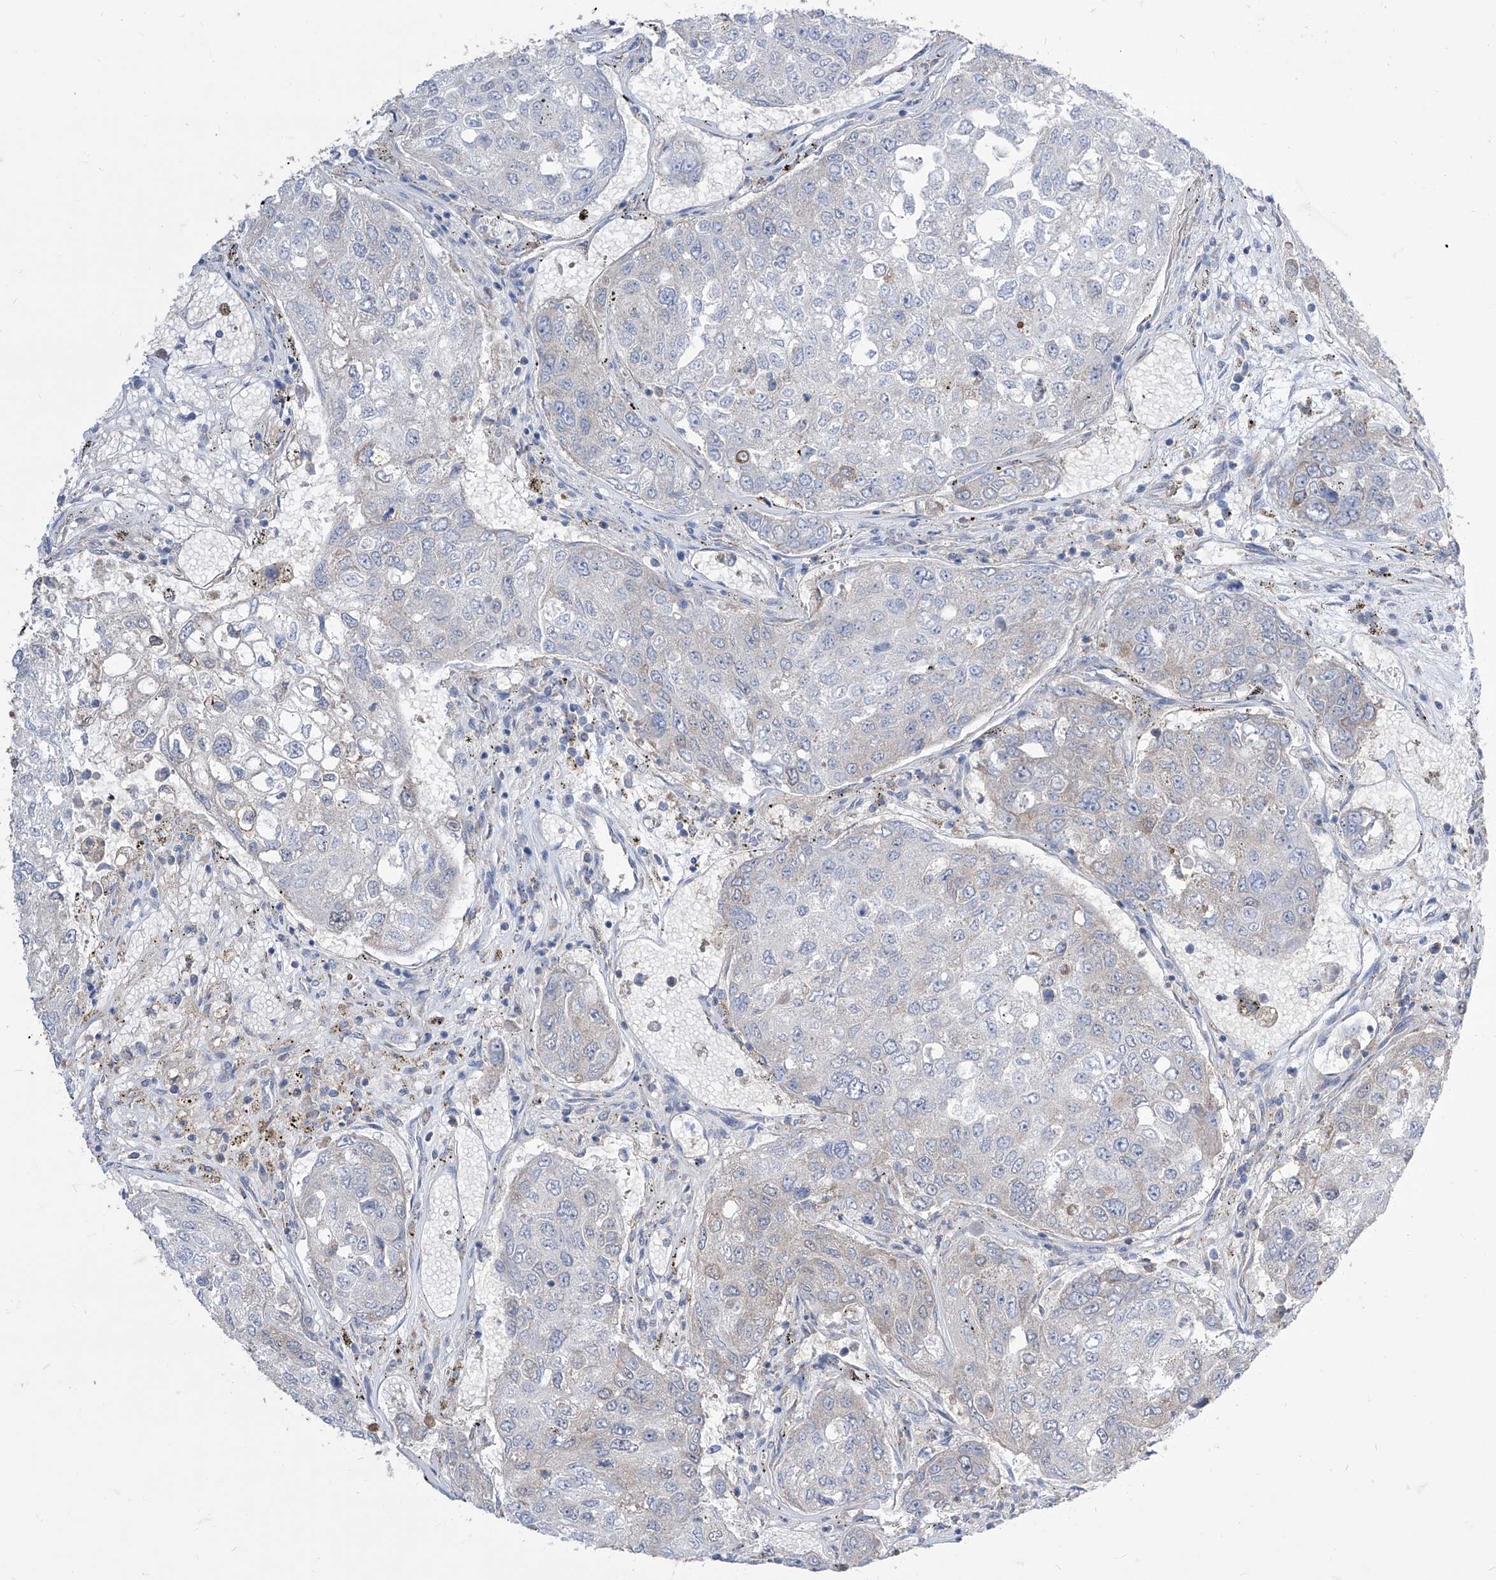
{"staining": {"intensity": "weak", "quantity": "<25%", "location": "cytoplasmic/membranous"}, "tissue": "urothelial cancer", "cell_type": "Tumor cells", "image_type": "cancer", "snomed": [{"axis": "morphology", "description": "Urothelial carcinoma, High grade"}, {"axis": "topography", "description": "Lymph node"}, {"axis": "topography", "description": "Urinary bladder"}], "caption": "An immunohistochemistry (IHC) micrograph of urothelial carcinoma (high-grade) is shown. There is no staining in tumor cells of urothelial carcinoma (high-grade).", "gene": "BROX", "patient": {"sex": "male", "age": 51}}